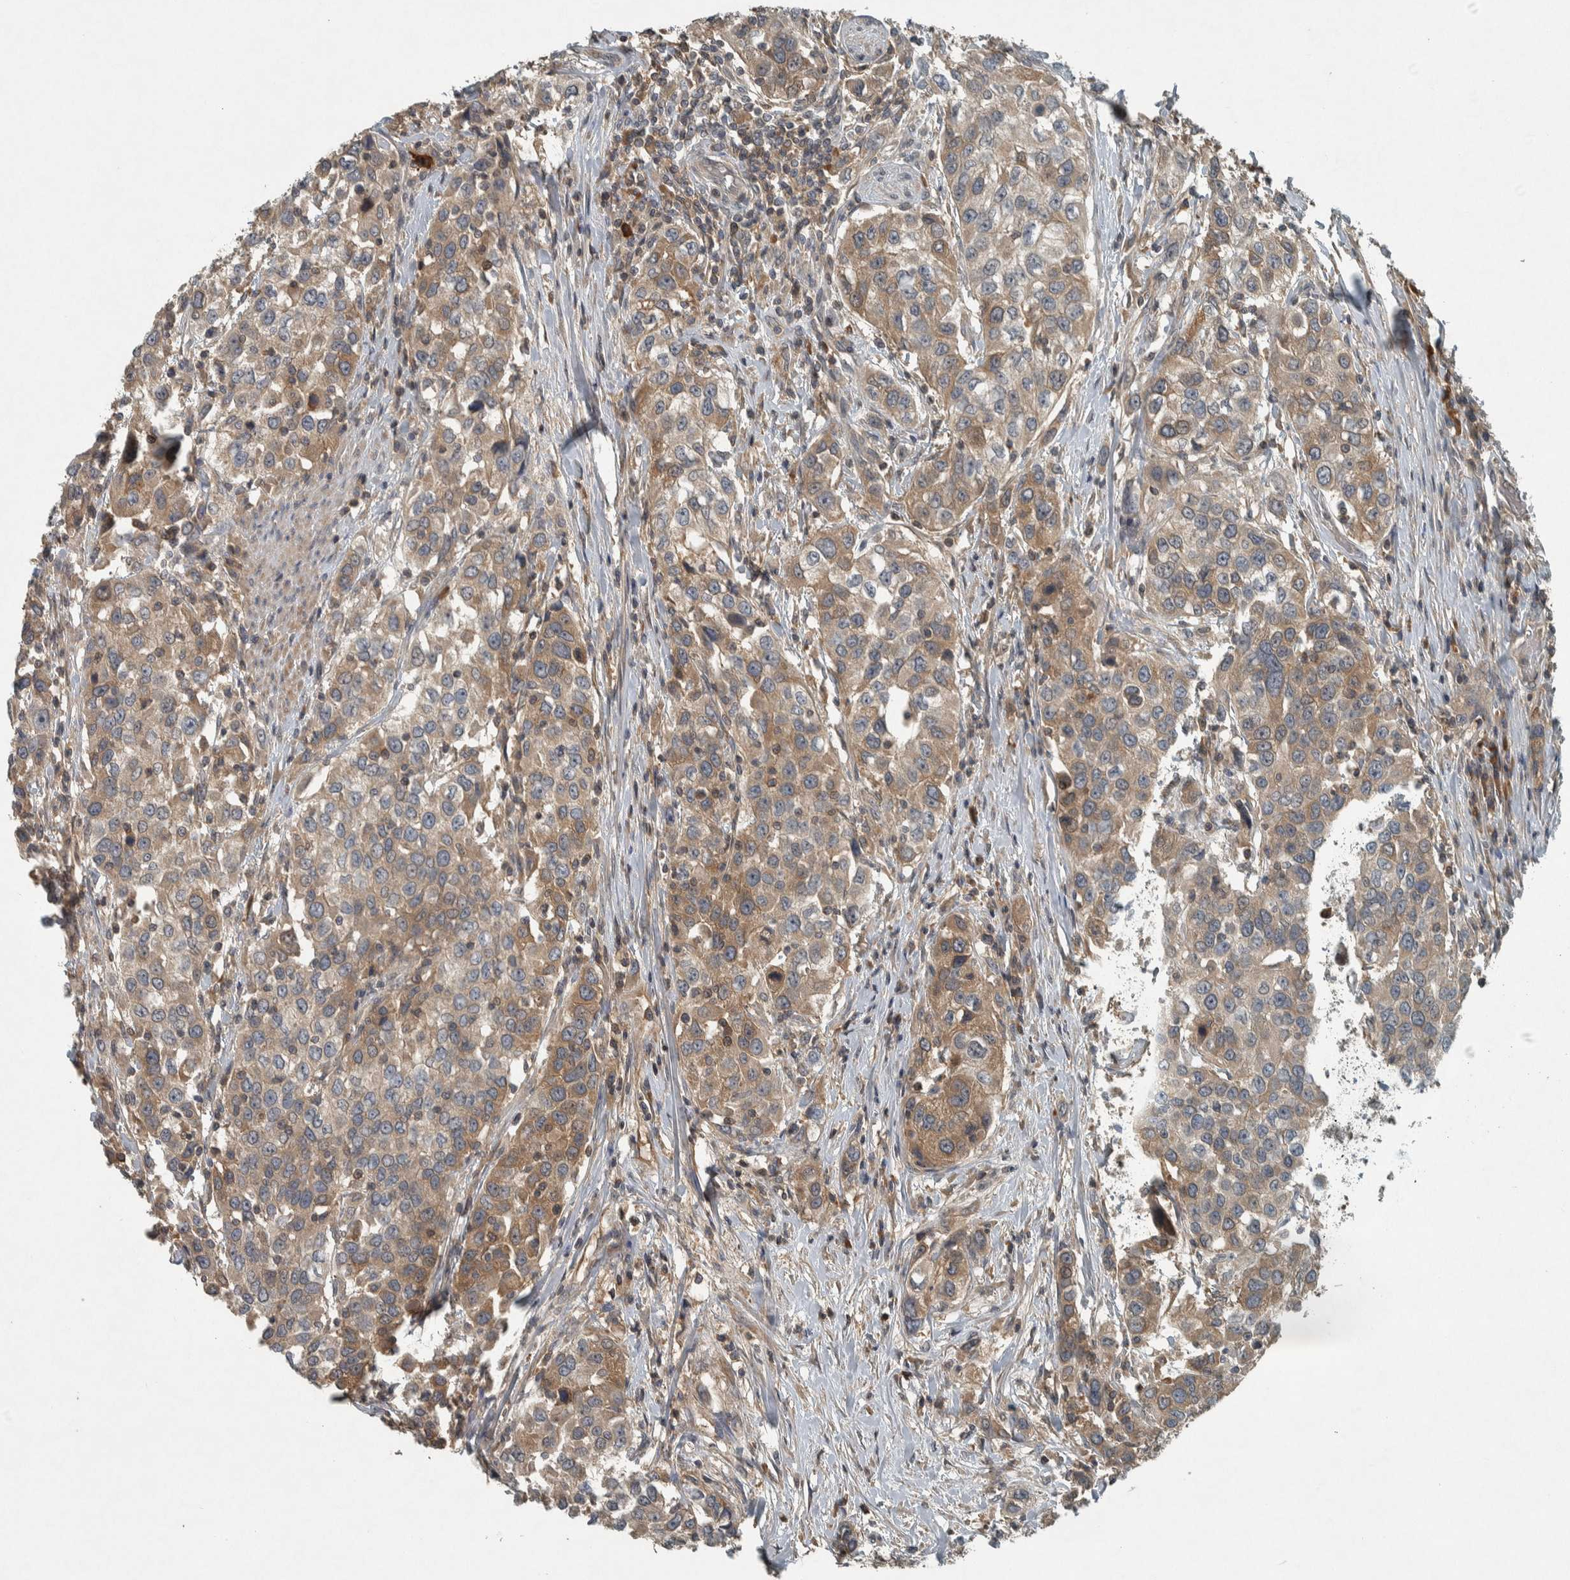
{"staining": {"intensity": "moderate", "quantity": ">75%", "location": "cytoplasmic/membranous"}, "tissue": "urothelial cancer", "cell_type": "Tumor cells", "image_type": "cancer", "snomed": [{"axis": "morphology", "description": "Urothelial carcinoma, High grade"}, {"axis": "topography", "description": "Urinary bladder"}], "caption": "The photomicrograph displays a brown stain indicating the presence of a protein in the cytoplasmic/membranous of tumor cells in urothelial carcinoma (high-grade).", "gene": "CLCN2", "patient": {"sex": "female", "age": 80}}